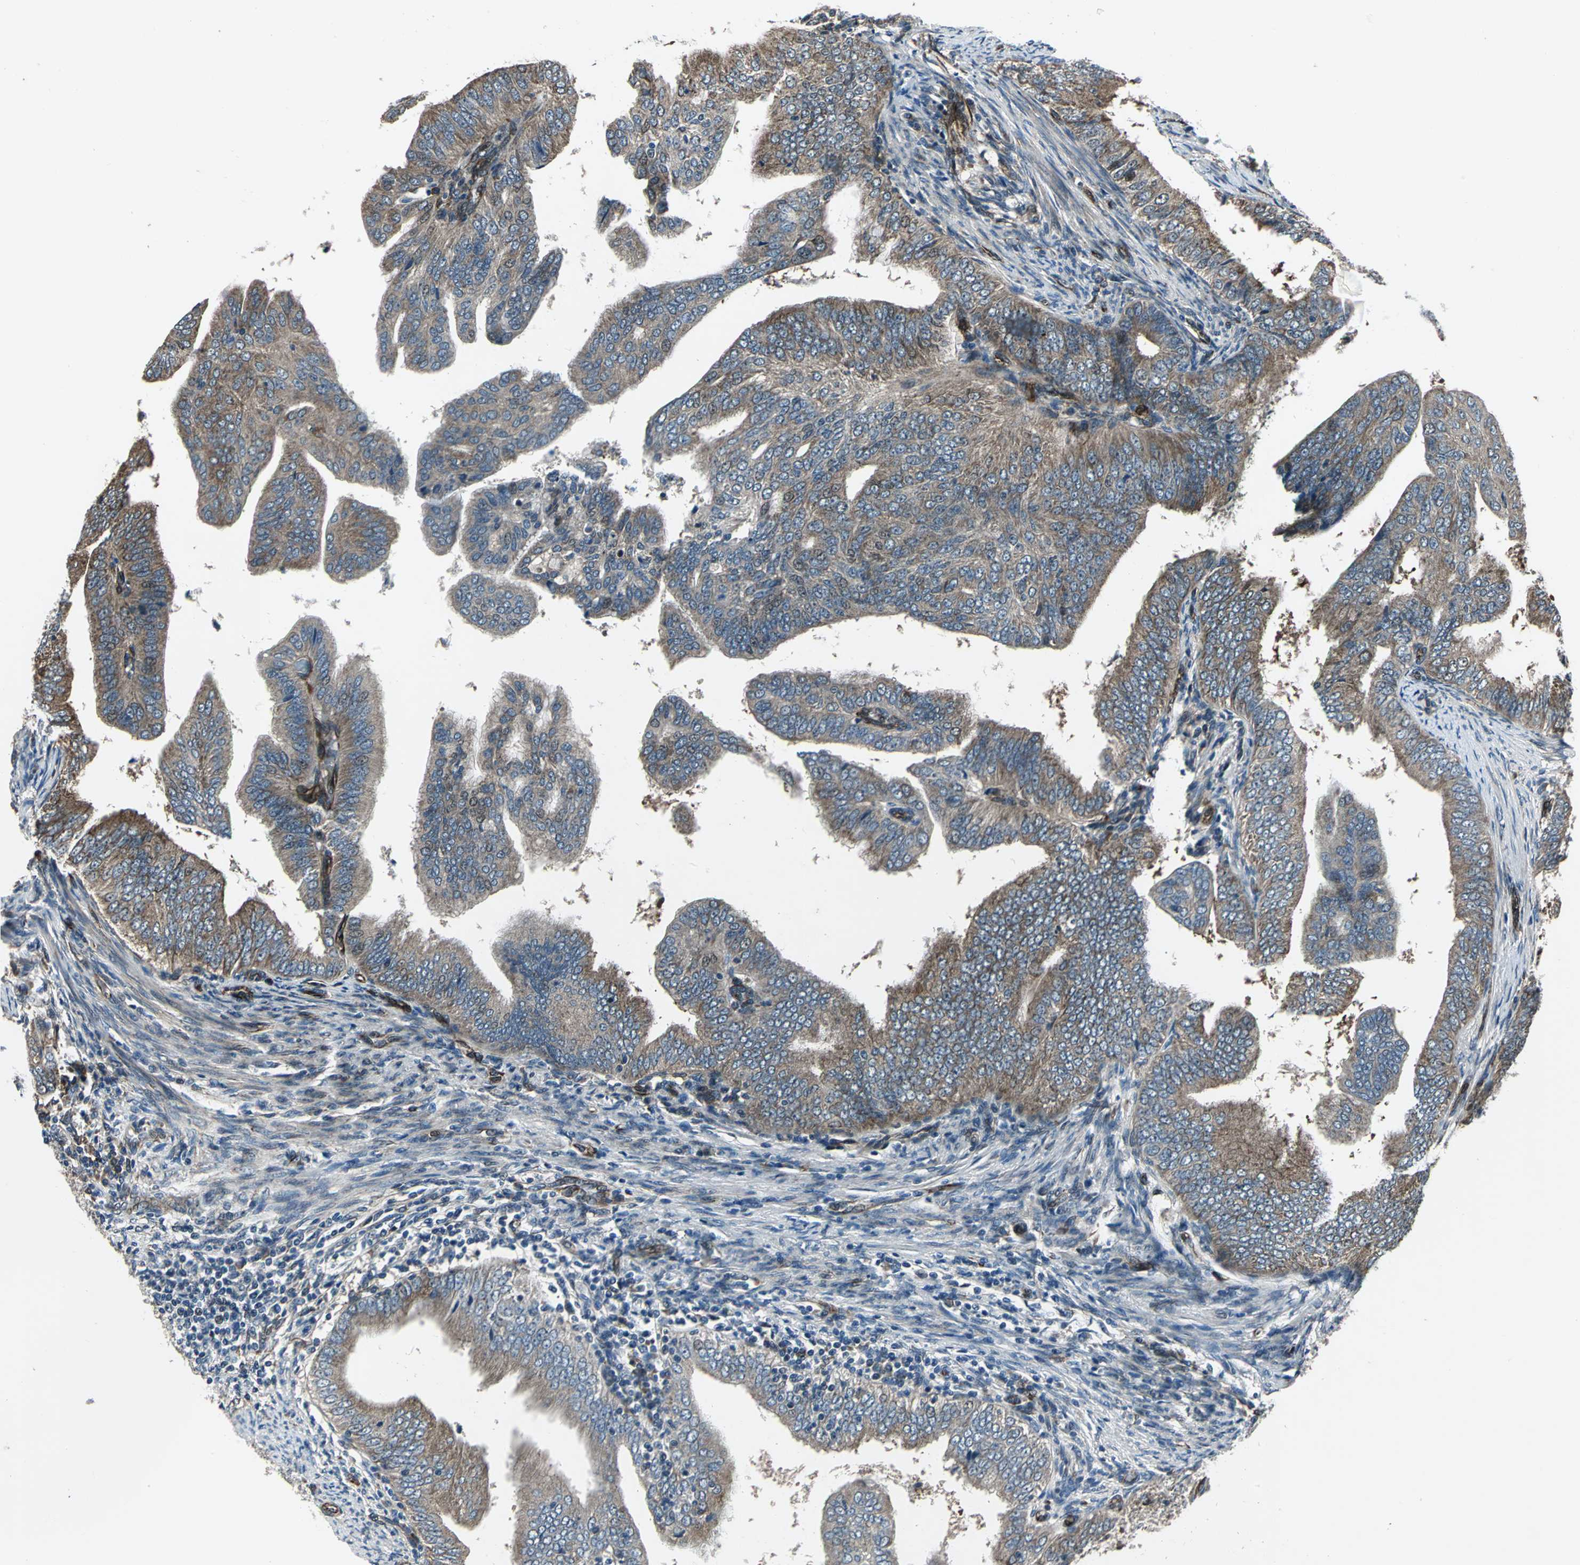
{"staining": {"intensity": "moderate", "quantity": ">75%", "location": "cytoplasmic/membranous"}, "tissue": "endometrial cancer", "cell_type": "Tumor cells", "image_type": "cancer", "snomed": [{"axis": "morphology", "description": "Adenocarcinoma, NOS"}, {"axis": "topography", "description": "Endometrium"}], "caption": "Immunohistochemical staining of endometrial cancer (adenocarcinoma) displays medium levels of moderate cytoplasmic/membranous protein expression in about >75% of tumor cells.", "gene": "EXD2", "patient": {"sex": "female", "age": 58}}